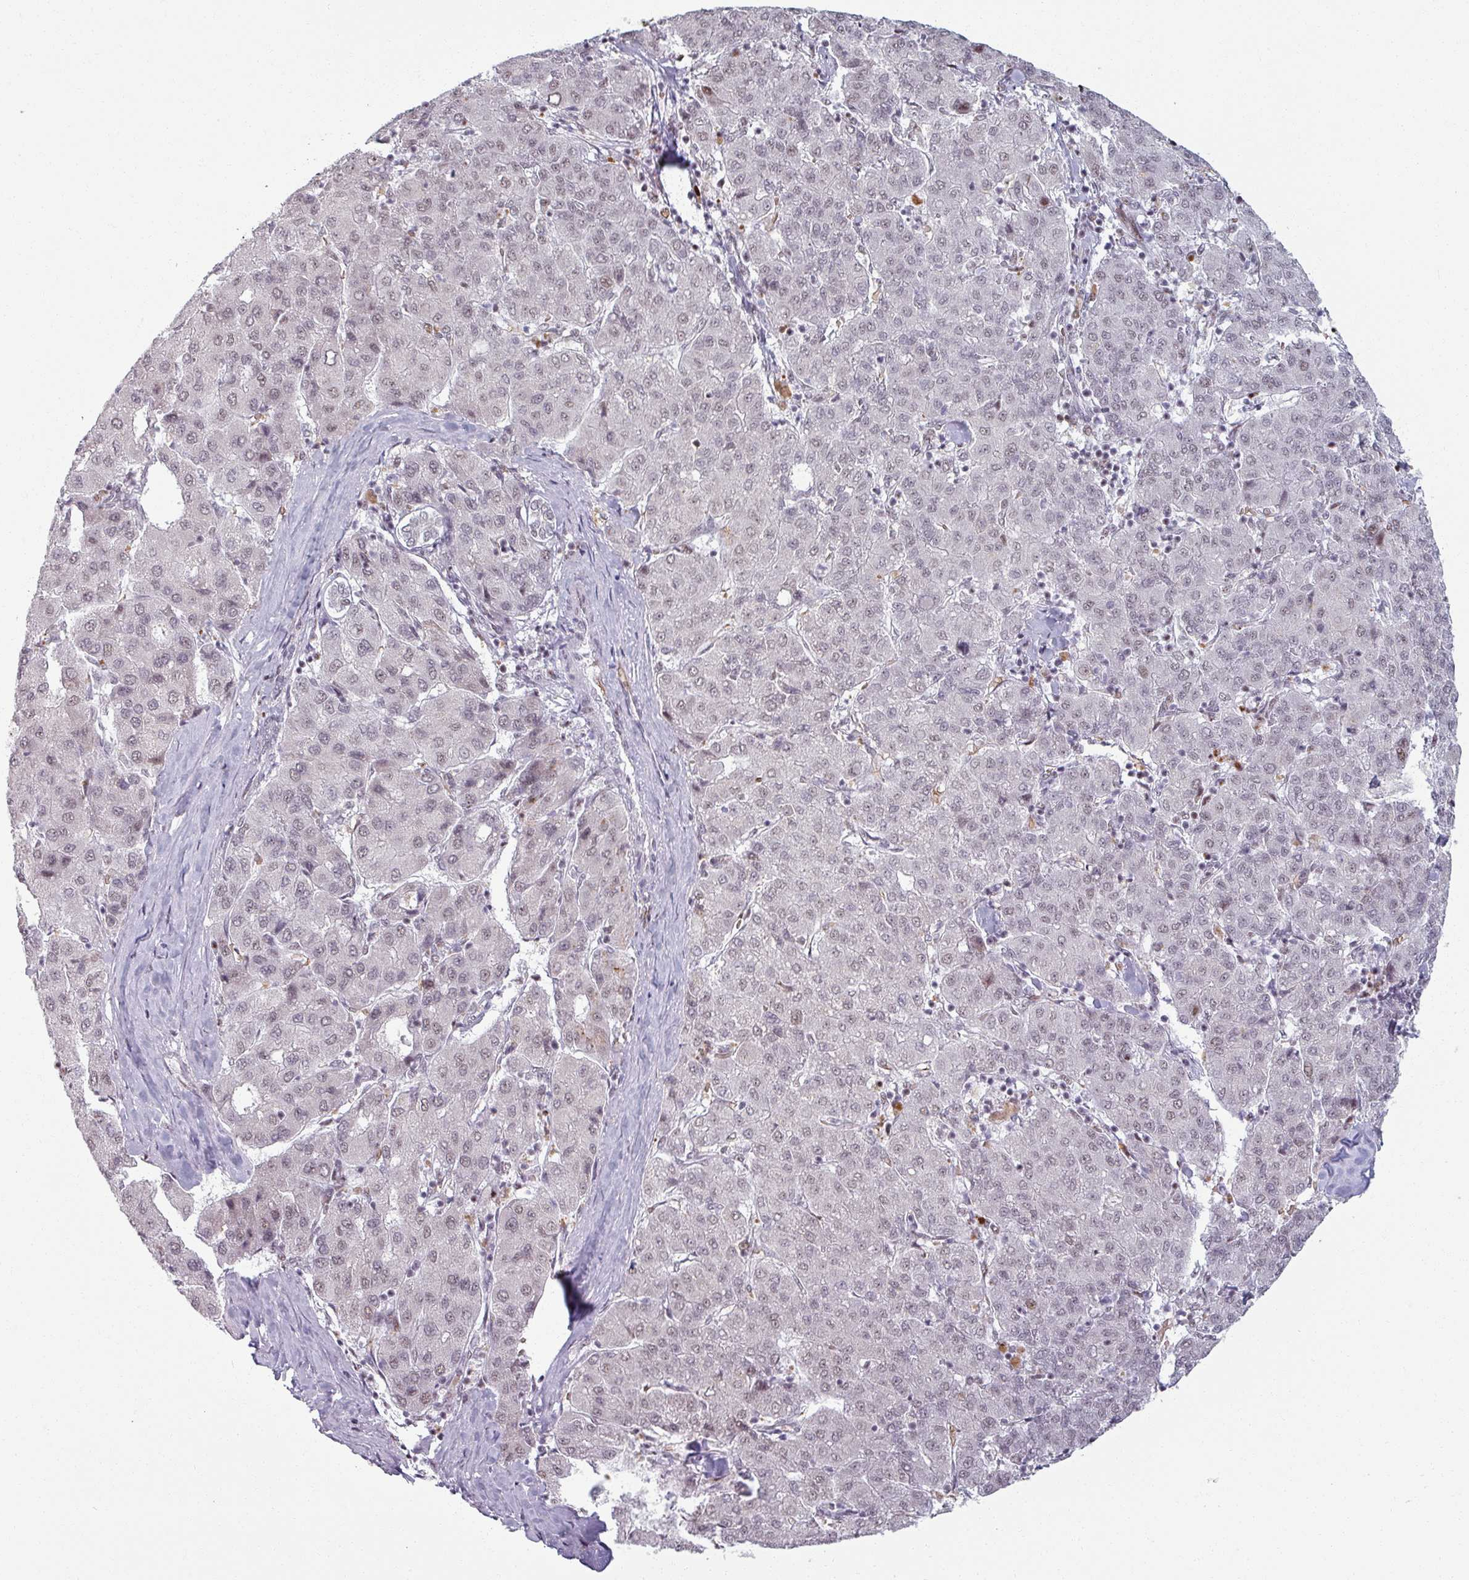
{"staining": {"intensity": "weak", "quantity": "25%-75%", "location": "nuclear"}, "tissue": "liver cancer", "cell_type": "Tumor cells", "image_type": "cancer", "snomed": [{"axis": "morphology", "description": "Carcinoma, Hepatocellular, NOS"}, {"axis": "topography", "description": "Liver"}], "caption": "Brown immunohistochemical staining in human liver cancer shows weak nuclear positivity in about 25%-75% of tumor cells.", "gene": "NCOR1", "patient": {"sex": "male", "age": 65}}